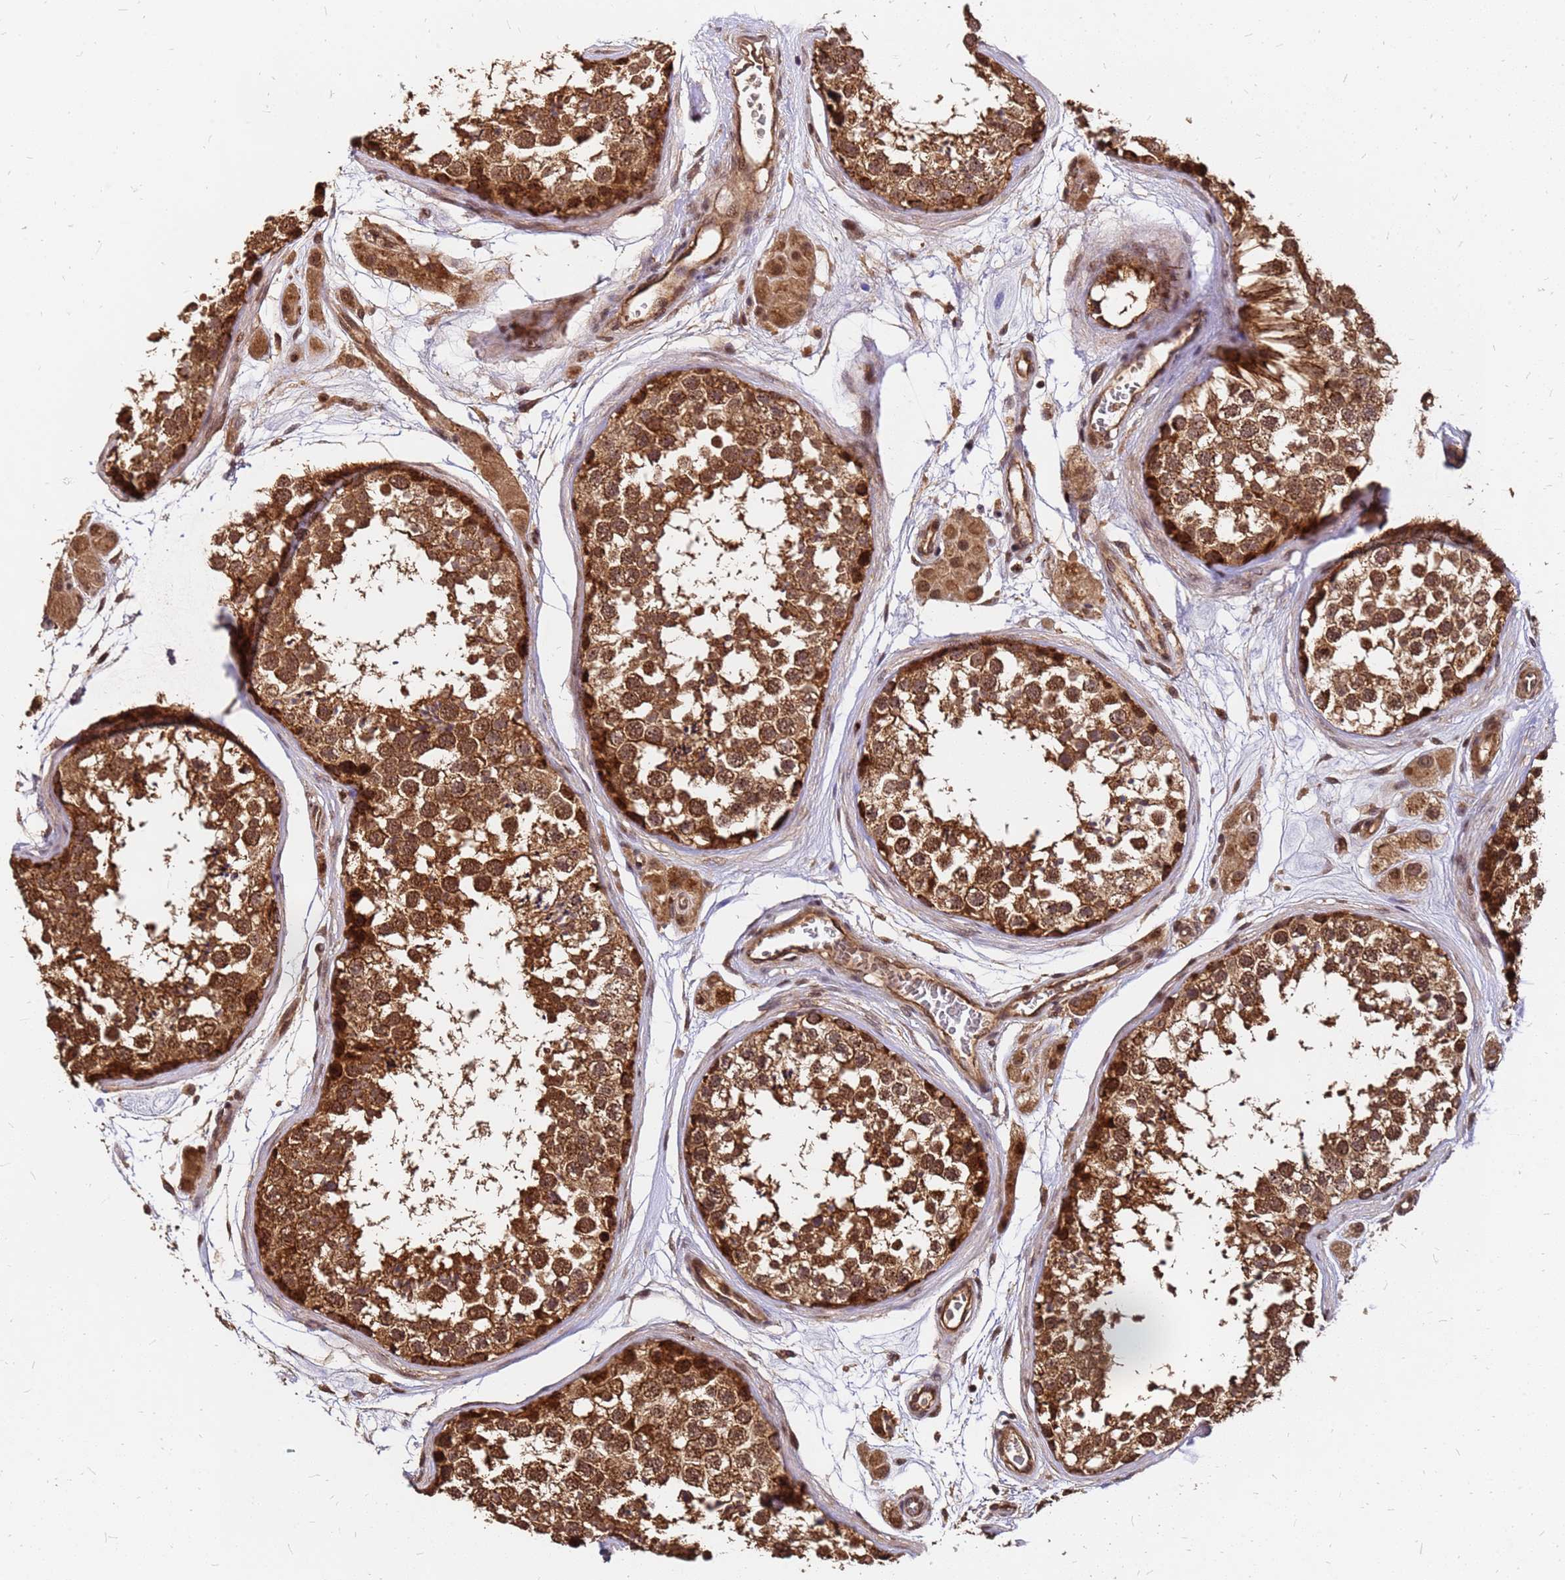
{"staining": {"intensity": "strong", "quantity": ">75%", "location": "cytoplasmic/membranous,nuclear"}, "tissue": "testis", "cell_type": "Cells in seminiferous ducts", "image_type": "normal", "snomed": [{"axis": "morphology", "description": "Normal tissue, NOS"}, {"axis": "topography", "description": "Testis"}], "caption": "Benign testis shows strong cytoplasmic/membranous,nuclear expression in approximately >75% of cells in seminiferous ducts, visualized by immunohistochemistry.", "gene": "GPATCH8", "patient": {"sex": "male", "age": 56}}